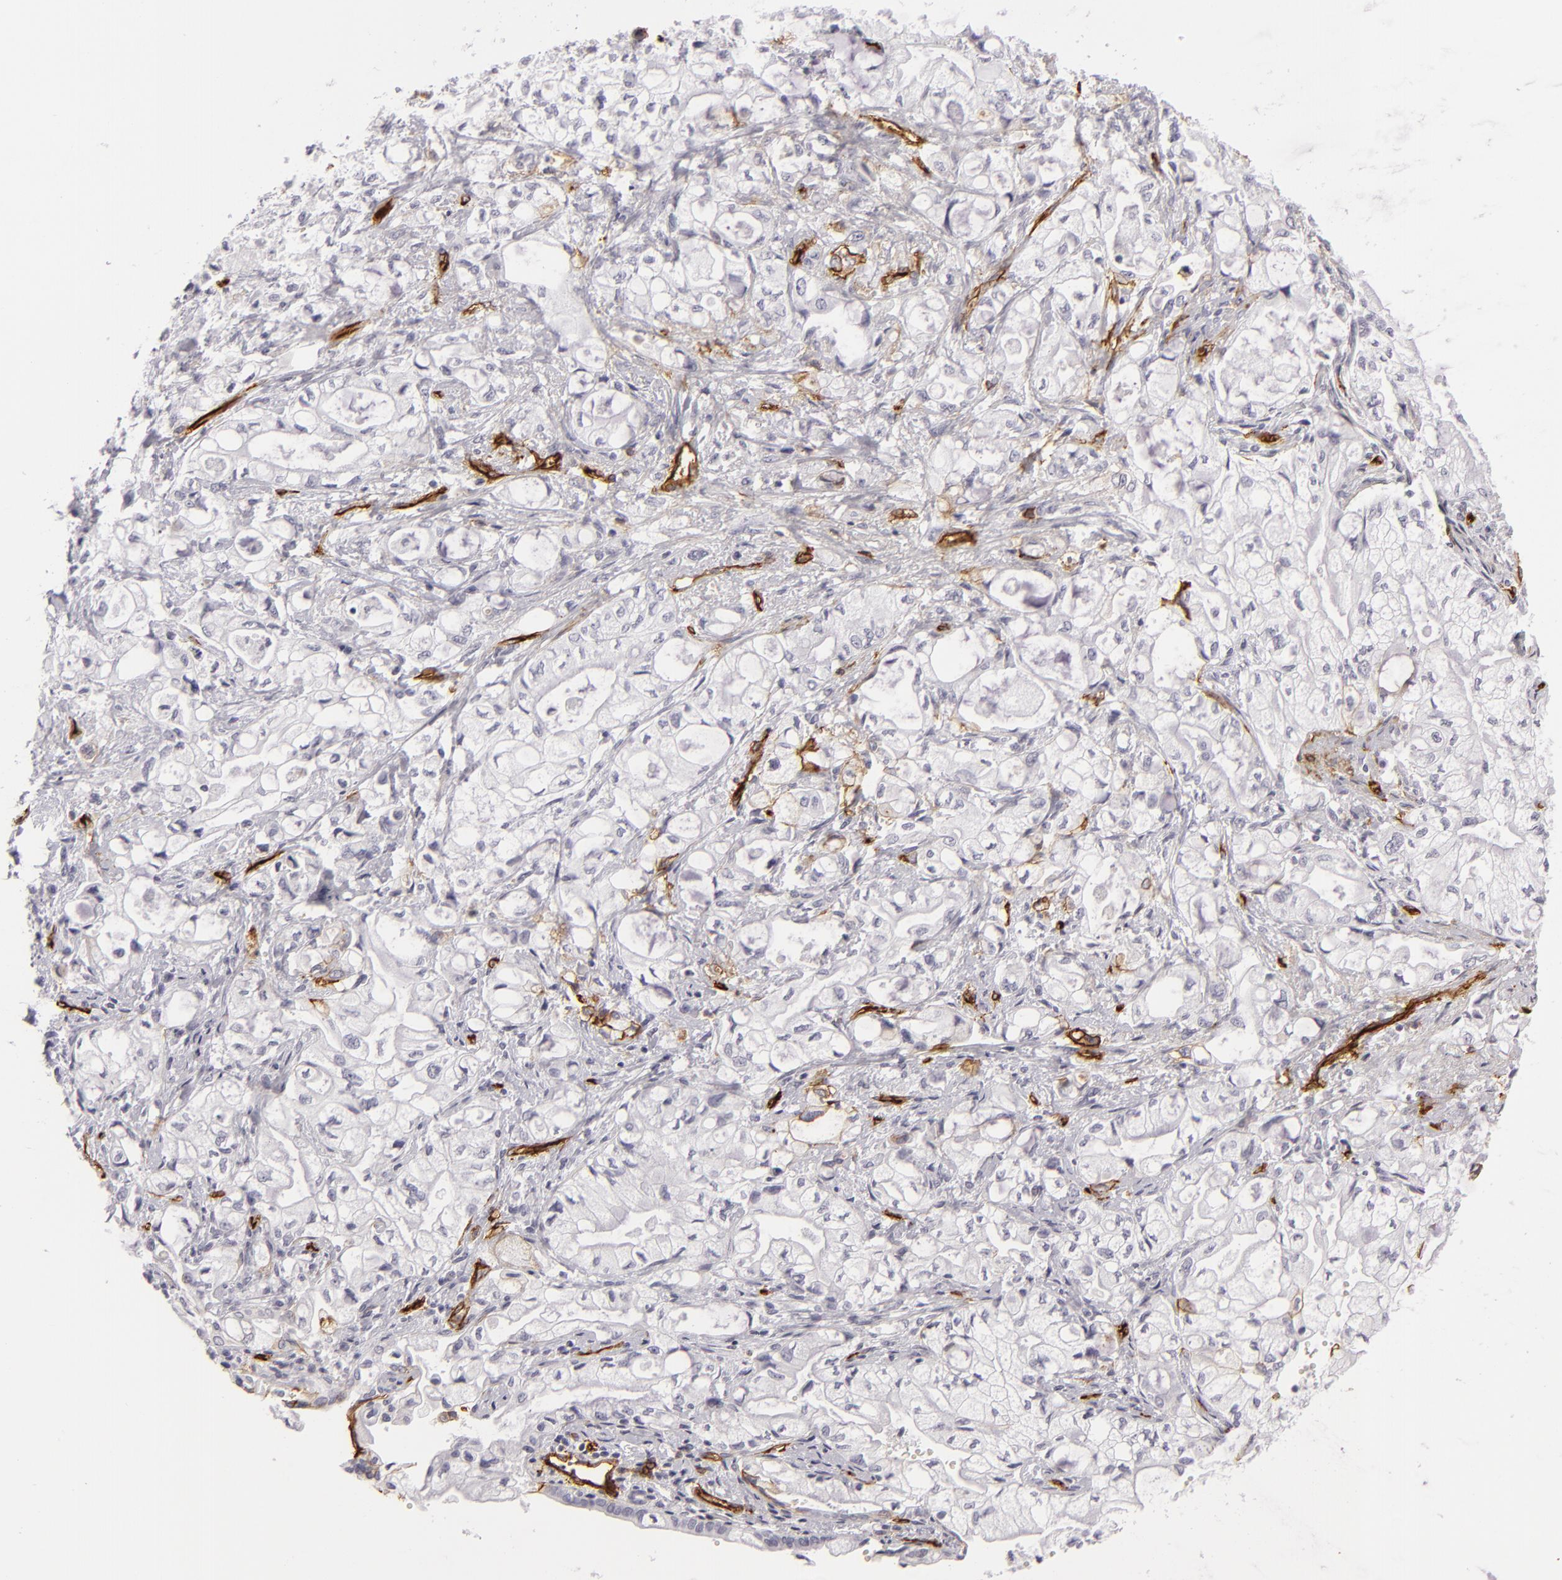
{"staining": {"intensity": "negative", "quantity": "none", "location": "none"}, "tissue": "pancreatic cancer", "cell_type": "Tumor cells", "image_type": "cancer", "snomed": [{"axis": "morphology", "description": "Adenocarcinoma, NOS"}, {"axis": "topography", "description": "Pancreas"}], "caption": "Adenocarcinoma (pancreatic) stained for a protein using immunohistochemistry (IHC) displays no staining tumor cells.", "gene": "MCAM", "patient": {"sex": "male", "age": 79}}